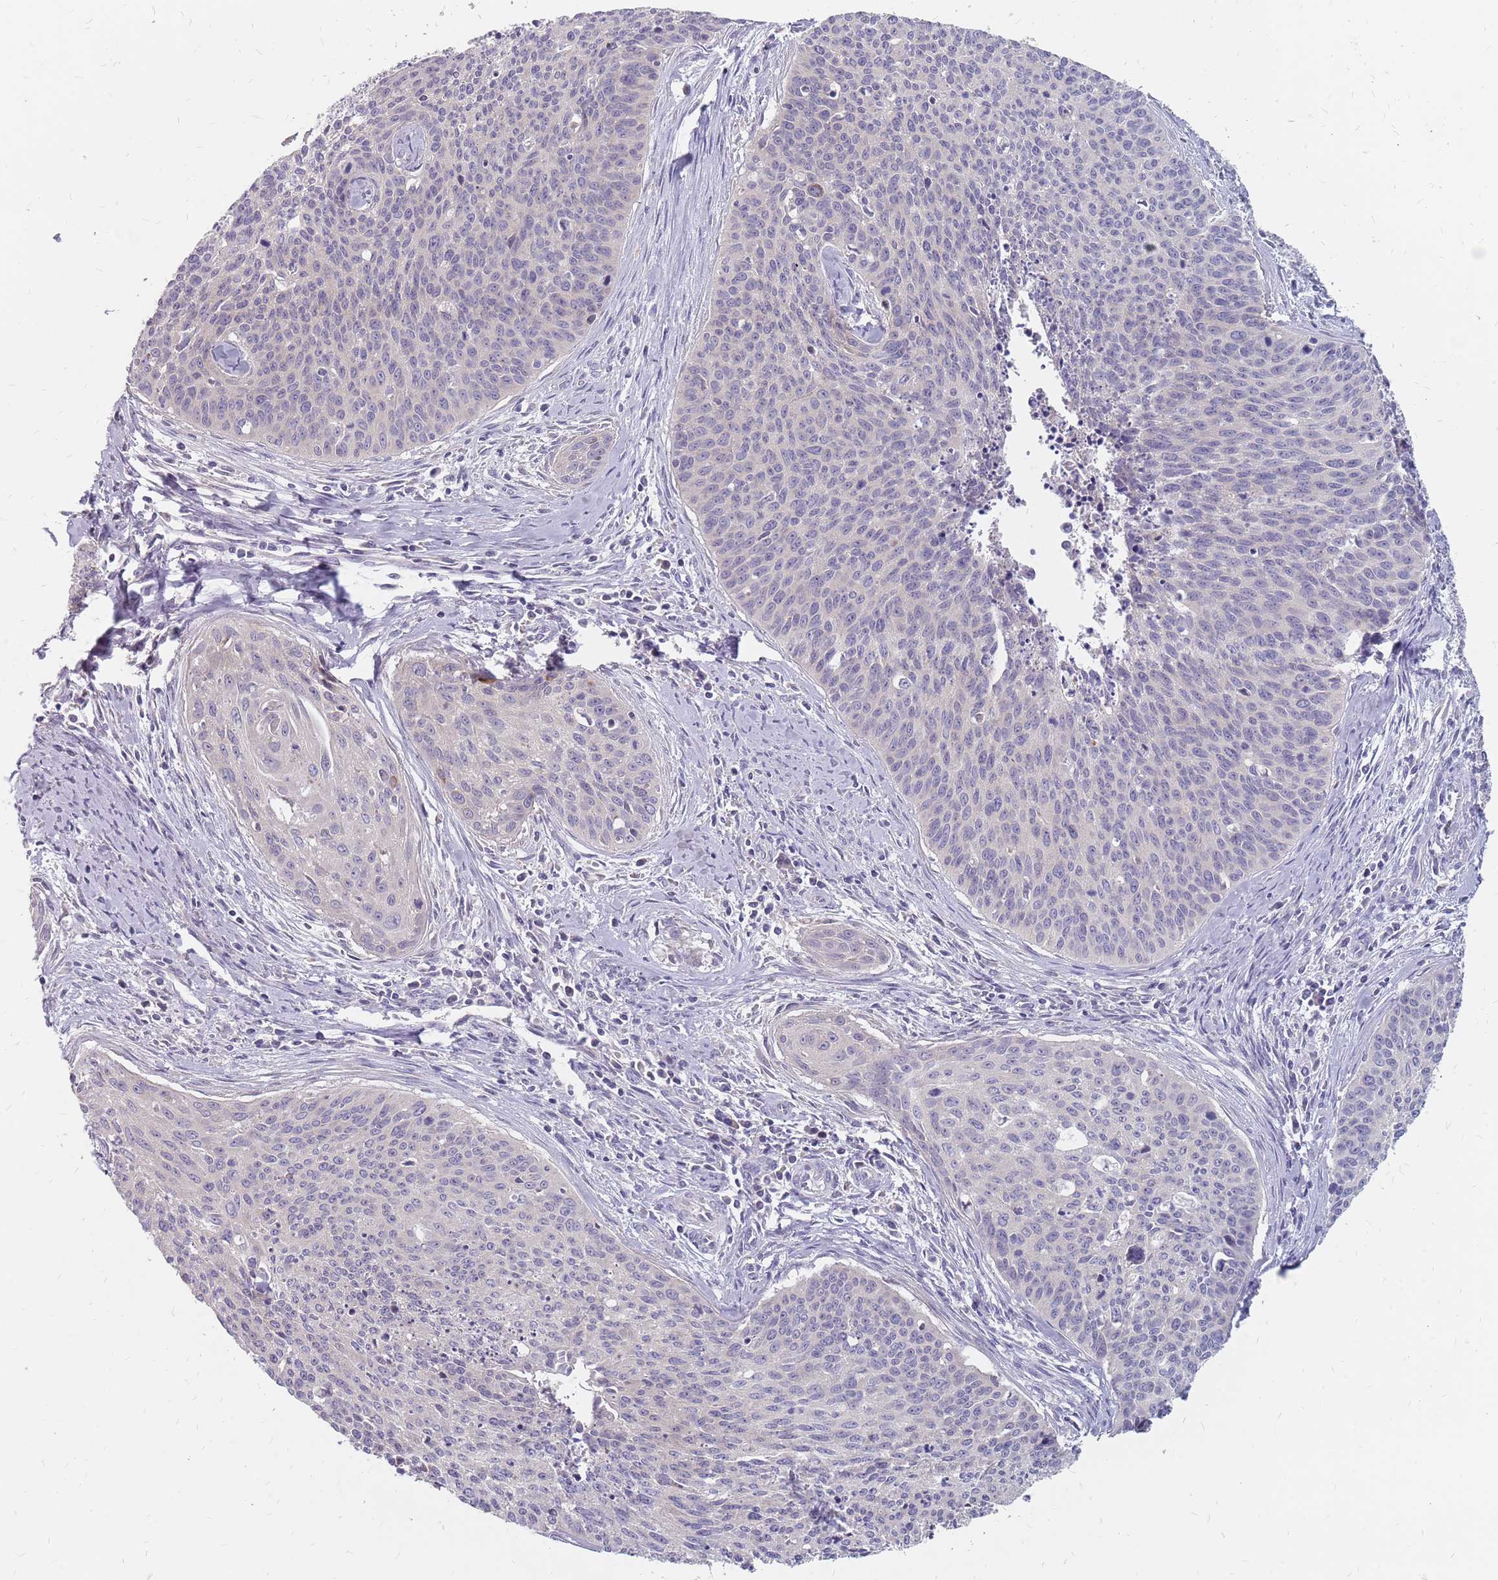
{"staining": {"intensity": "negative", "quantity": "none", "location": "none"}, "tissue": "cervical cancer", "cell_type": "Tumor cells", "image_type": "cancer", "snomed": [{"axis": "morphology", "description": "Squamous cell carcinoma, NOS"}, {"axis": "topography", "description": "Cervix"}], "caption": "A histopathology image of cervical cancer stained for a protein demonstrates no brown staining in tumor cells.", "gene": "CMTR2", "patient": {"sex": "female", "age": 55}}